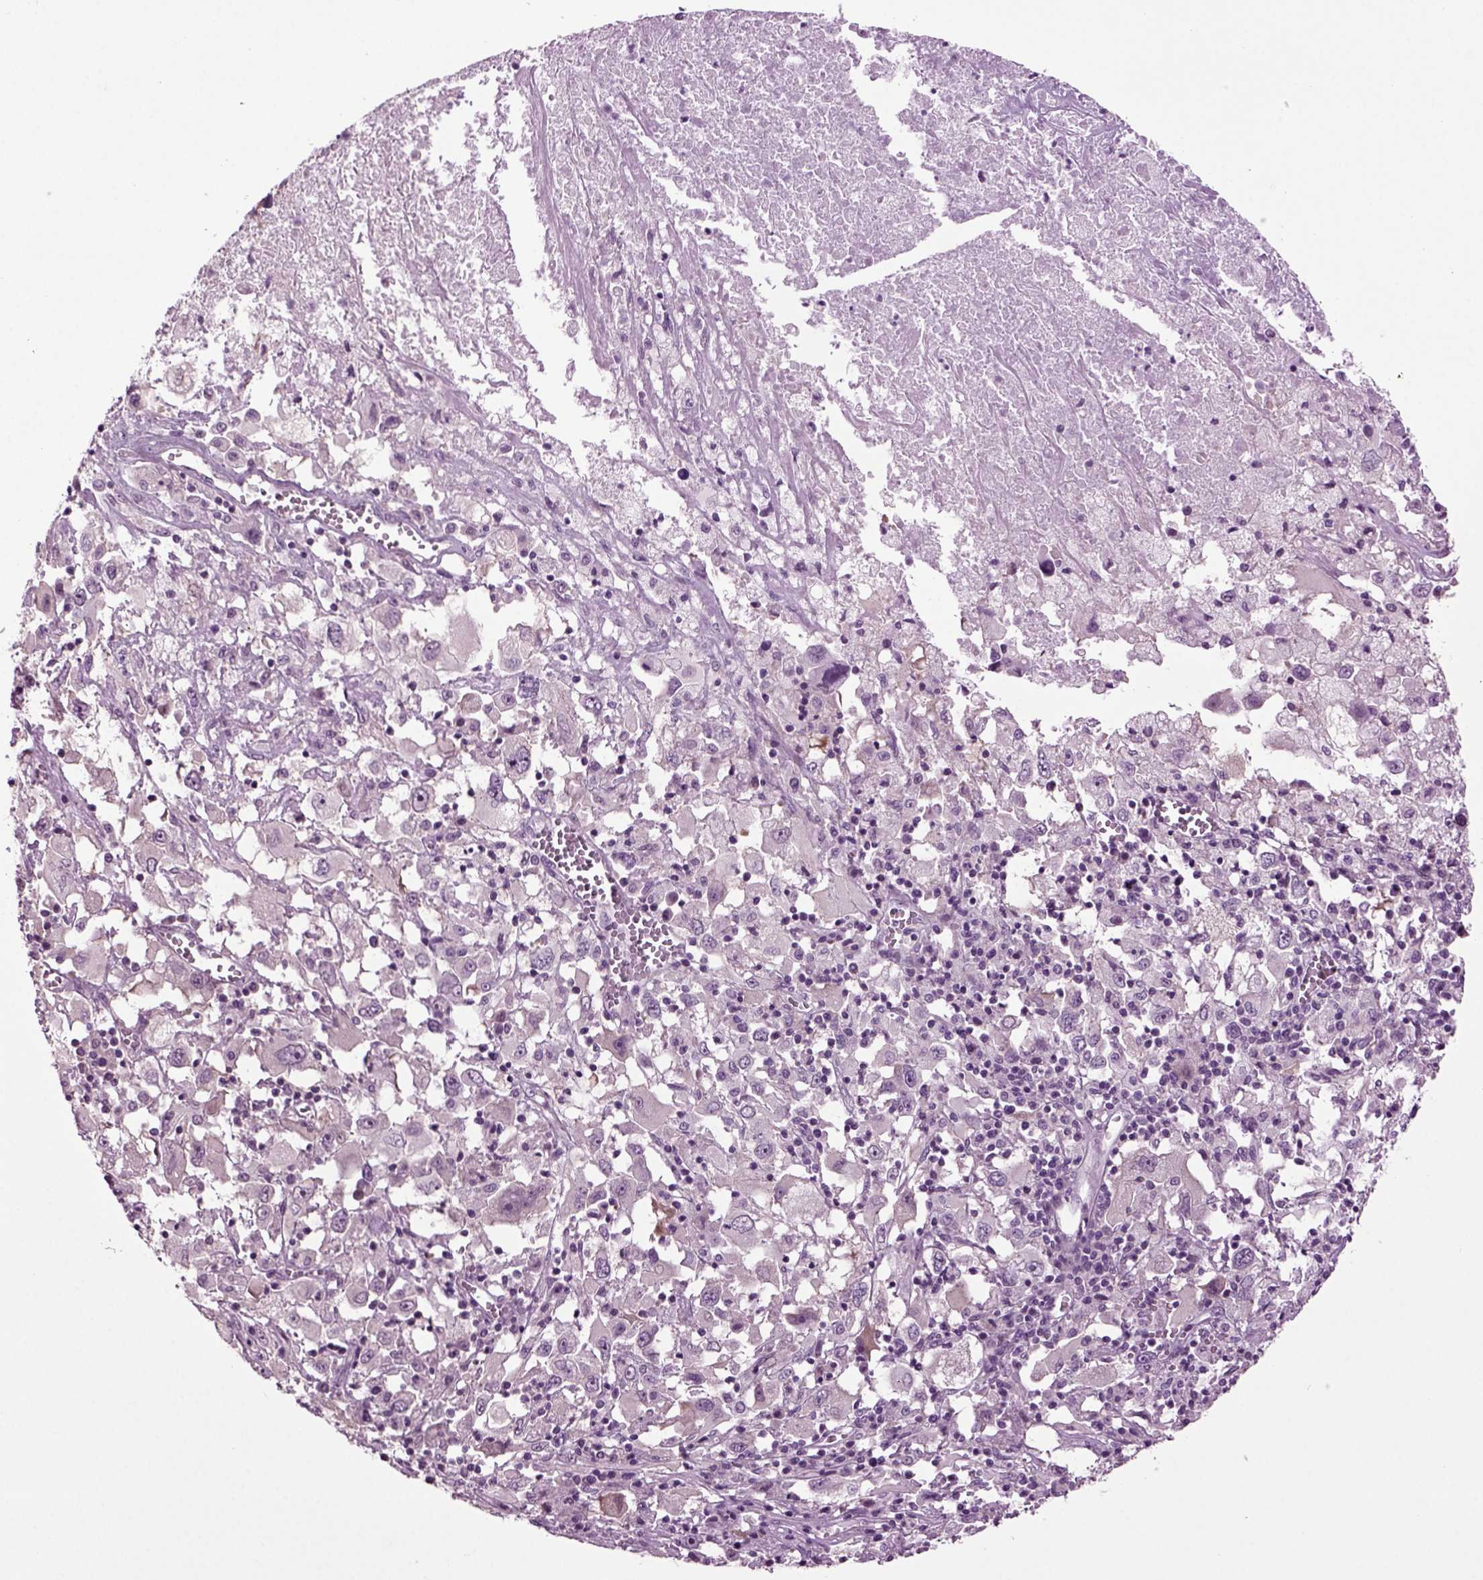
{"staining": {"intensity": "negative", "quantity": "none", "location": "none"}, "tissue": "melanoma", "cell_type": "Tumor cells", "image_type": "cancer", "snomed": [{"axis": "morphology", "description": "Malignant melanoma, Metastatic site"}, {"axis": "topography", "description": "Soft tissue"}], "caption": "Immunohistochemistry (IHC) micrograph of malignant melanoma (metastatic site) stained for a protein (brown), which displays no positivity in tumor cells.", "gene": "PLCH2", "patient": {"sex": "male", "age": 50}}